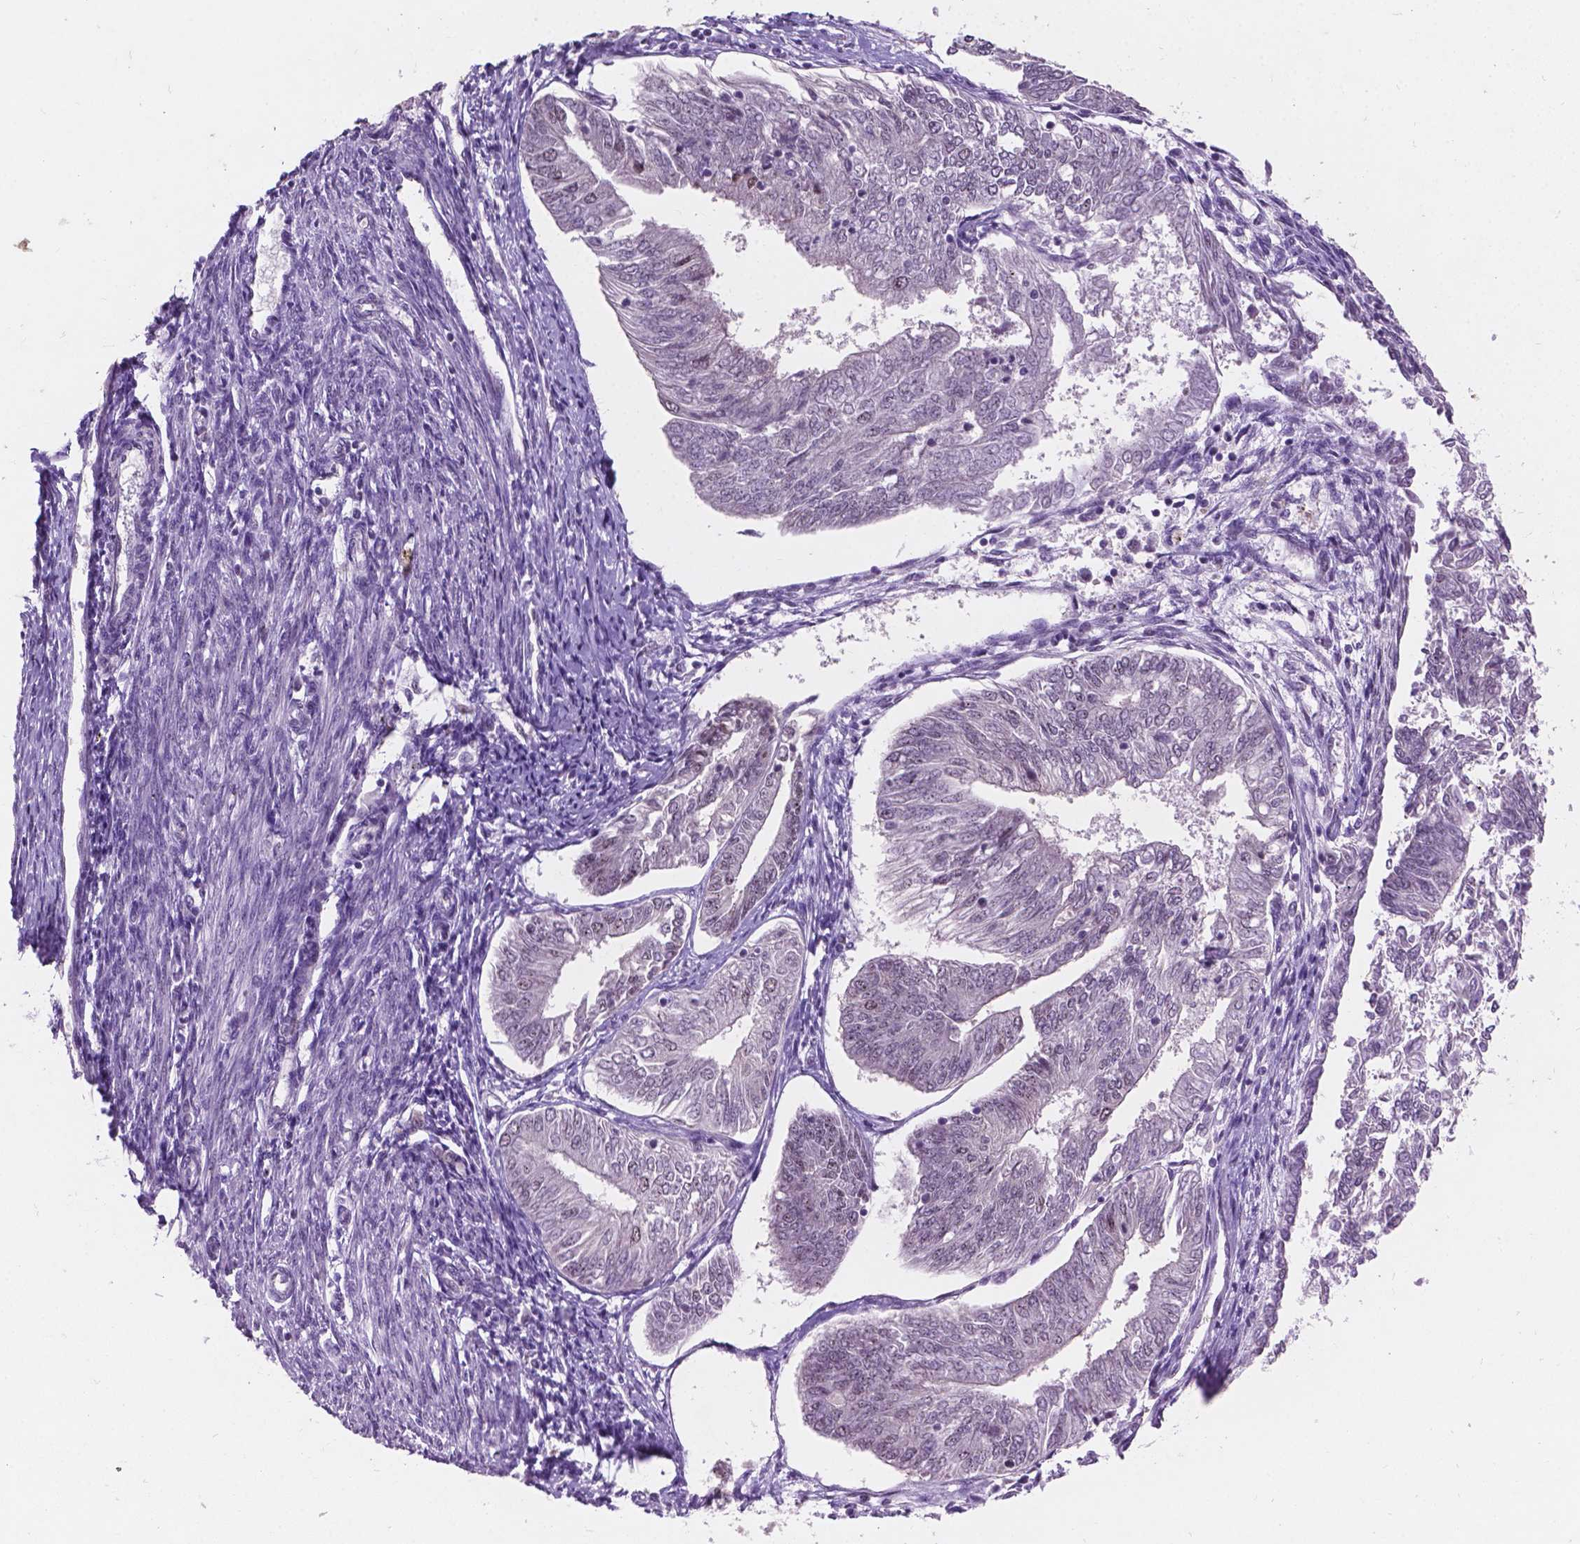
{"staining": {"intensity": "negative", "quantity": "none", "location": "none"}, "tissue": "endometrial cancer", "cell_type": "Tumor cells", "image_type": "cancer", "snomed": [{"axis": "morphology", "description": "Adenocarcinoma, NOS"}, {"axis": "topography", "description": "Endometrium"}], "caption": "Endometrial cancer was stained to show a protein in brown. There is no significant staining in tumor cells.", "gene": "COIL", "patient": {"sex": "female", "age": 58}}